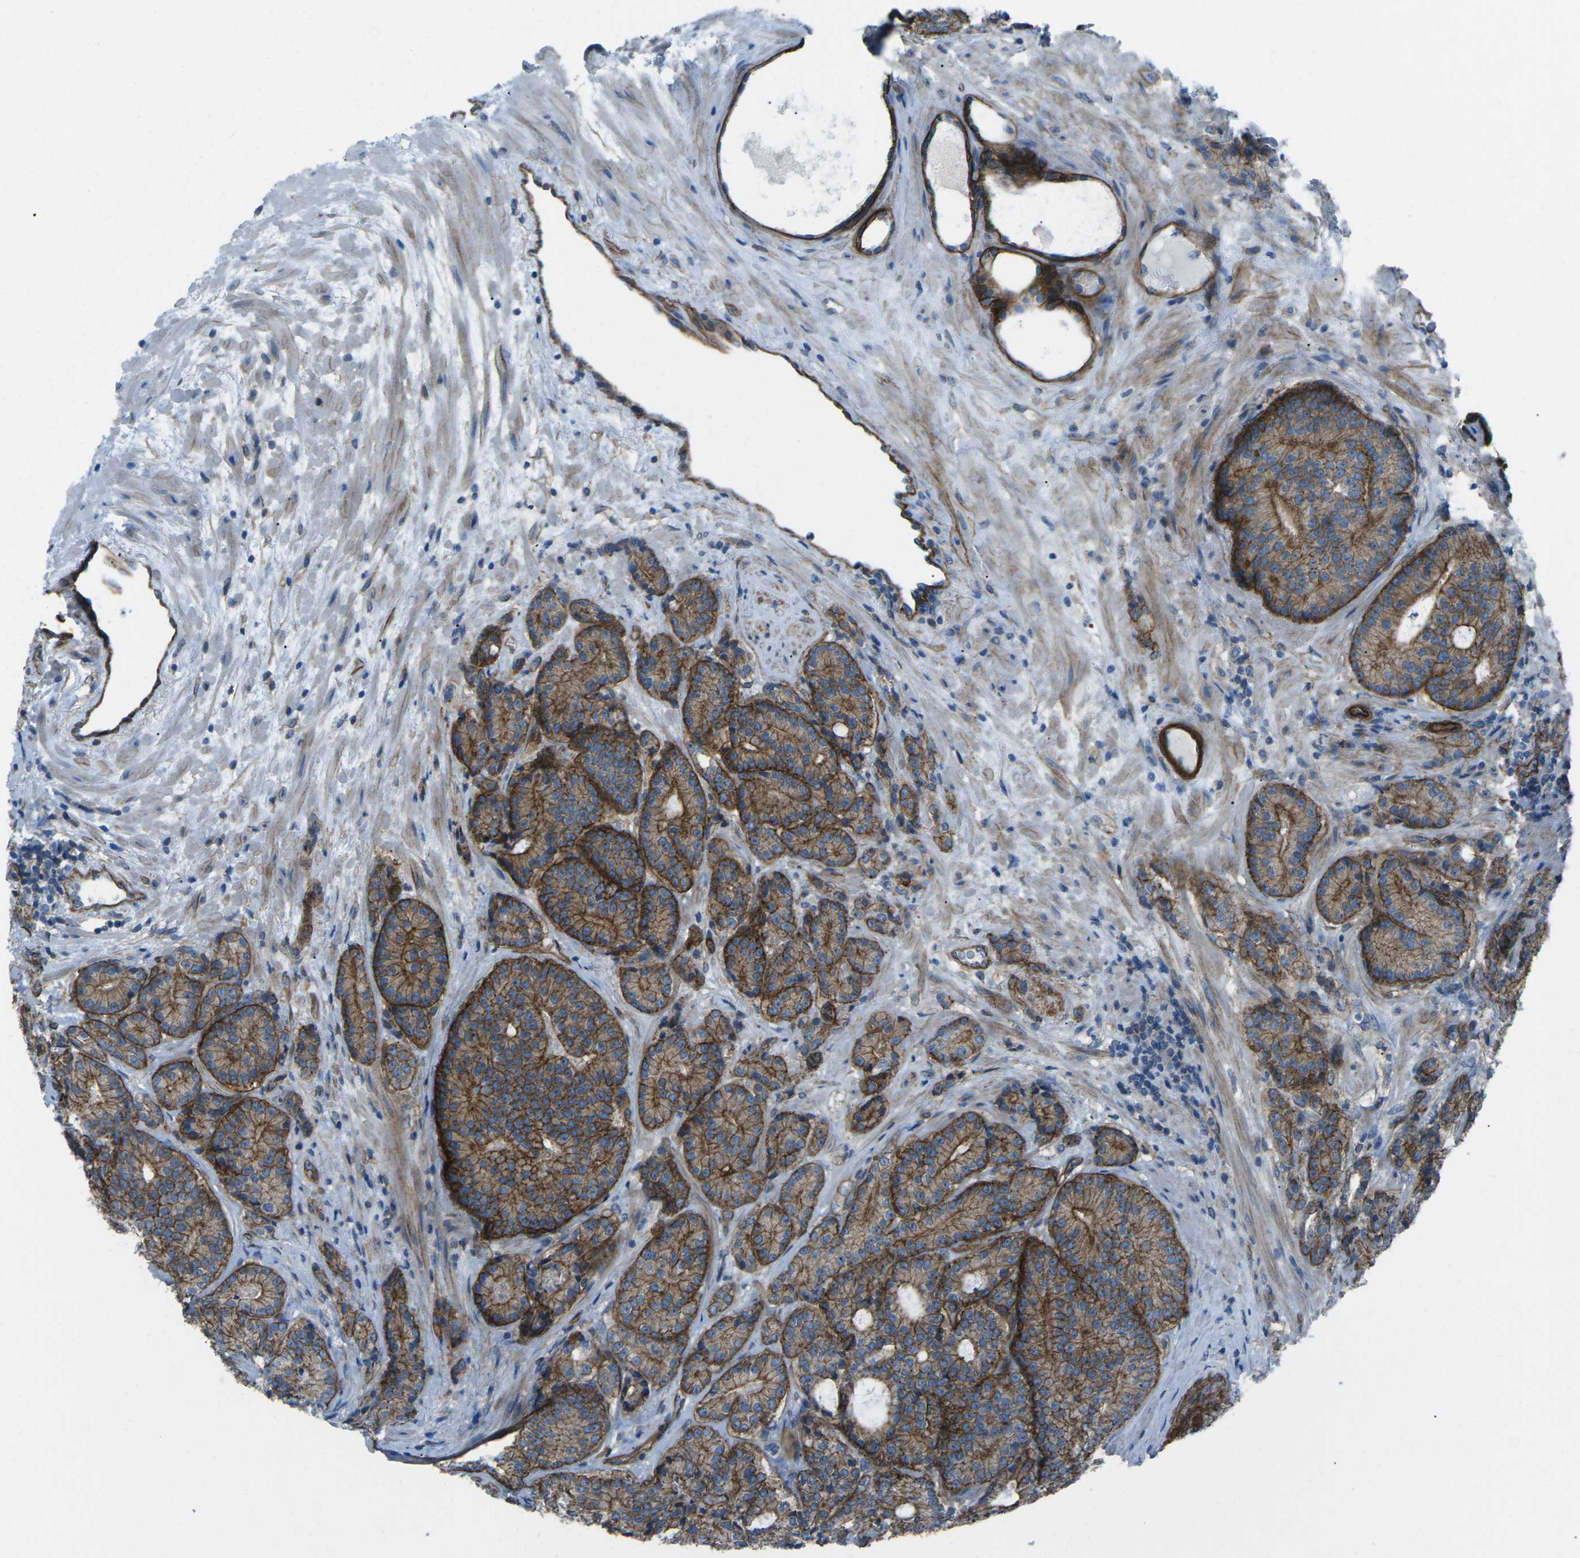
{"staining": {"intensity": "strong", "quantity": "25%-75%", "location": "cytoplasmic/membranous"}, "tissue": "prostate cancer", "cell_type": "Tumor cells", "image_type": "cancer", "snomed": [{"axis": "morphology", "description": "Adenocarcinoma, High grade"}, {"axis": "topography", "description": "Prostate"}], "caption": "A high amount of strong cytoplasmic/membranous expression is seen in about 25%-75% of tumor cells in high-grade adenocarcinoma (prostate) tissue. (Stains: DAB (3,3'-diaminobenzidine) in brown, nuclei in blue, Microscopy: brightfield microscopy at high magnification).", "gene": "UTRN", "patient": {"sex": "male", "age": 61}}